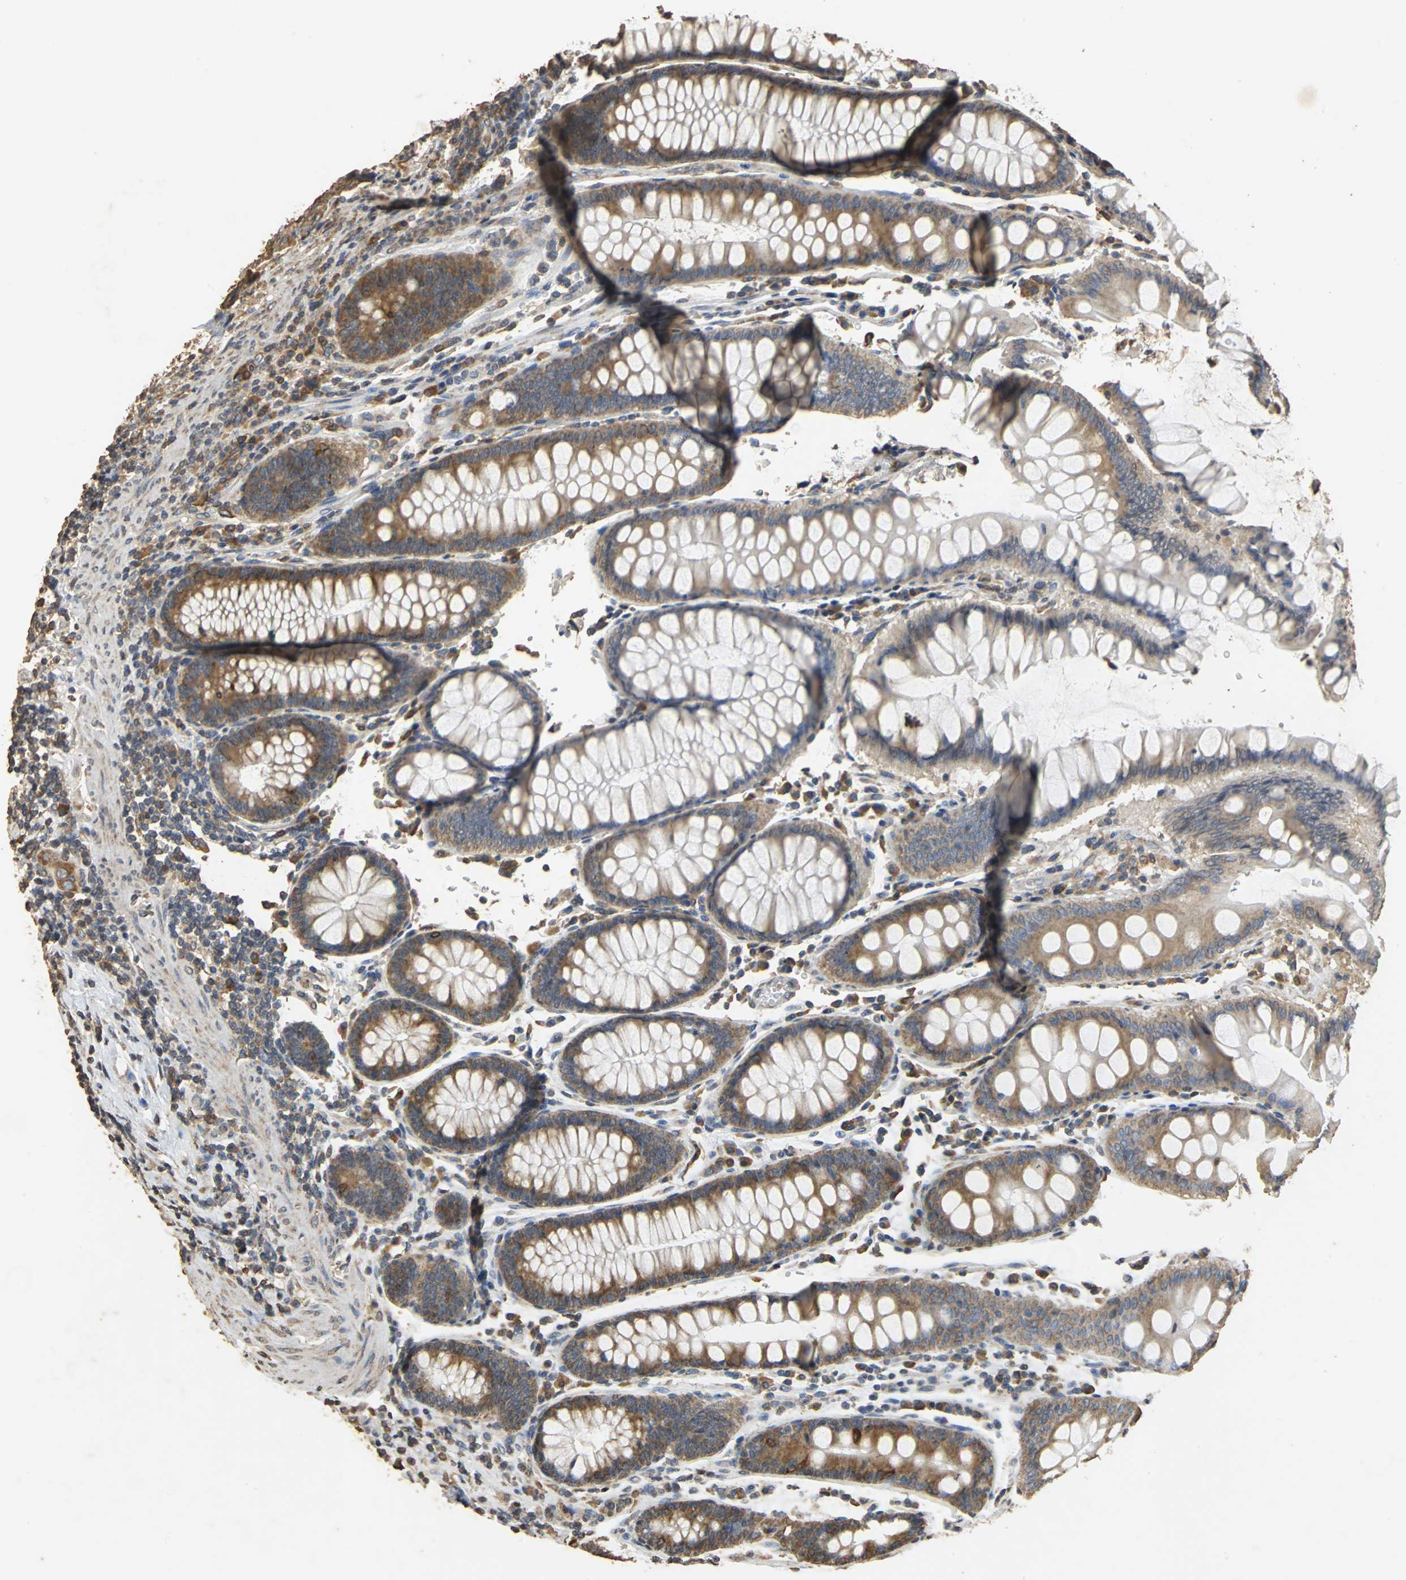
{"staining": {"intensity": "moderate", "quantity": ">75%", "location": "cytoplasmic/membranous"}, "tissue": "colorectal cancer", "cell_type": "Tumor cells", "image_type": "cancer", "snomed": [{"axis": "morphology", "description": "Normal tissue, NOS"}, {"axis": "morphology", "description": "Adenocarcinoma, NOS"}, {"axis": "topography", "description": "Colon"}], "caption": "Protein analysis of colorectal cancer tissue demonstrates moderate cytoplasmic/membranous positivity in approximately >75% of tumor cells.", "gene": "ACSL4", "patient": {"sex": "male", "age": 82}}